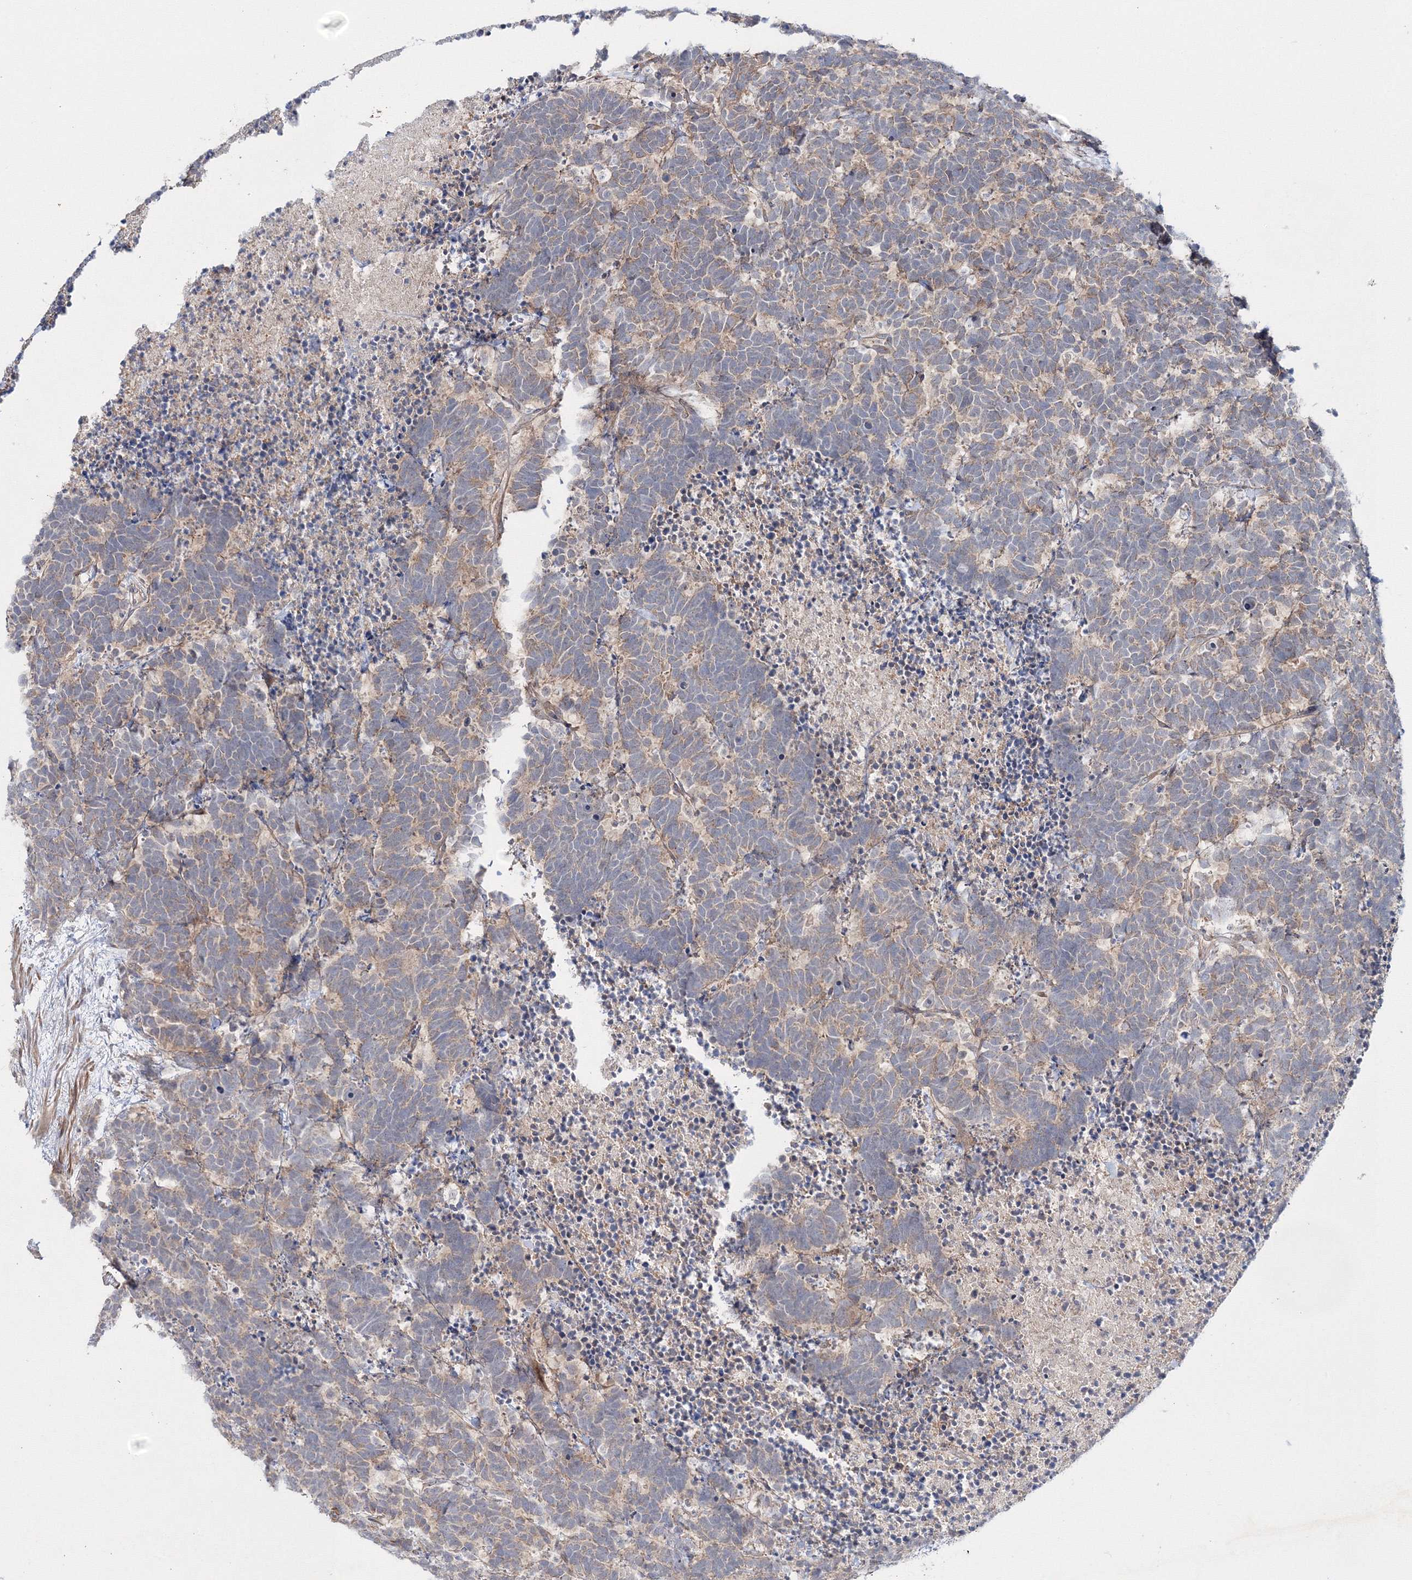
{"staining": {"intensity": "weak", "quantity": "<25%", "location": "cytoplasmic/membranous"}, "tissue": "carcinoid", "cell_type": "Tumor cells", "image_type": "cancer", "snomed": [{"axis": "morphology", "description": "Carcinoma, NOS"}, {"axis": "morphology", "description": "Carcinoid, malignant, NOS"}, {"axis": "topography", "description": "Urinary bladder"}], "caption": "An image of carcinoma stained for a protein shows no brown staining in tumor cells.", "gene": "IPMK", "patient": {"sex": "male", "age": 57}}